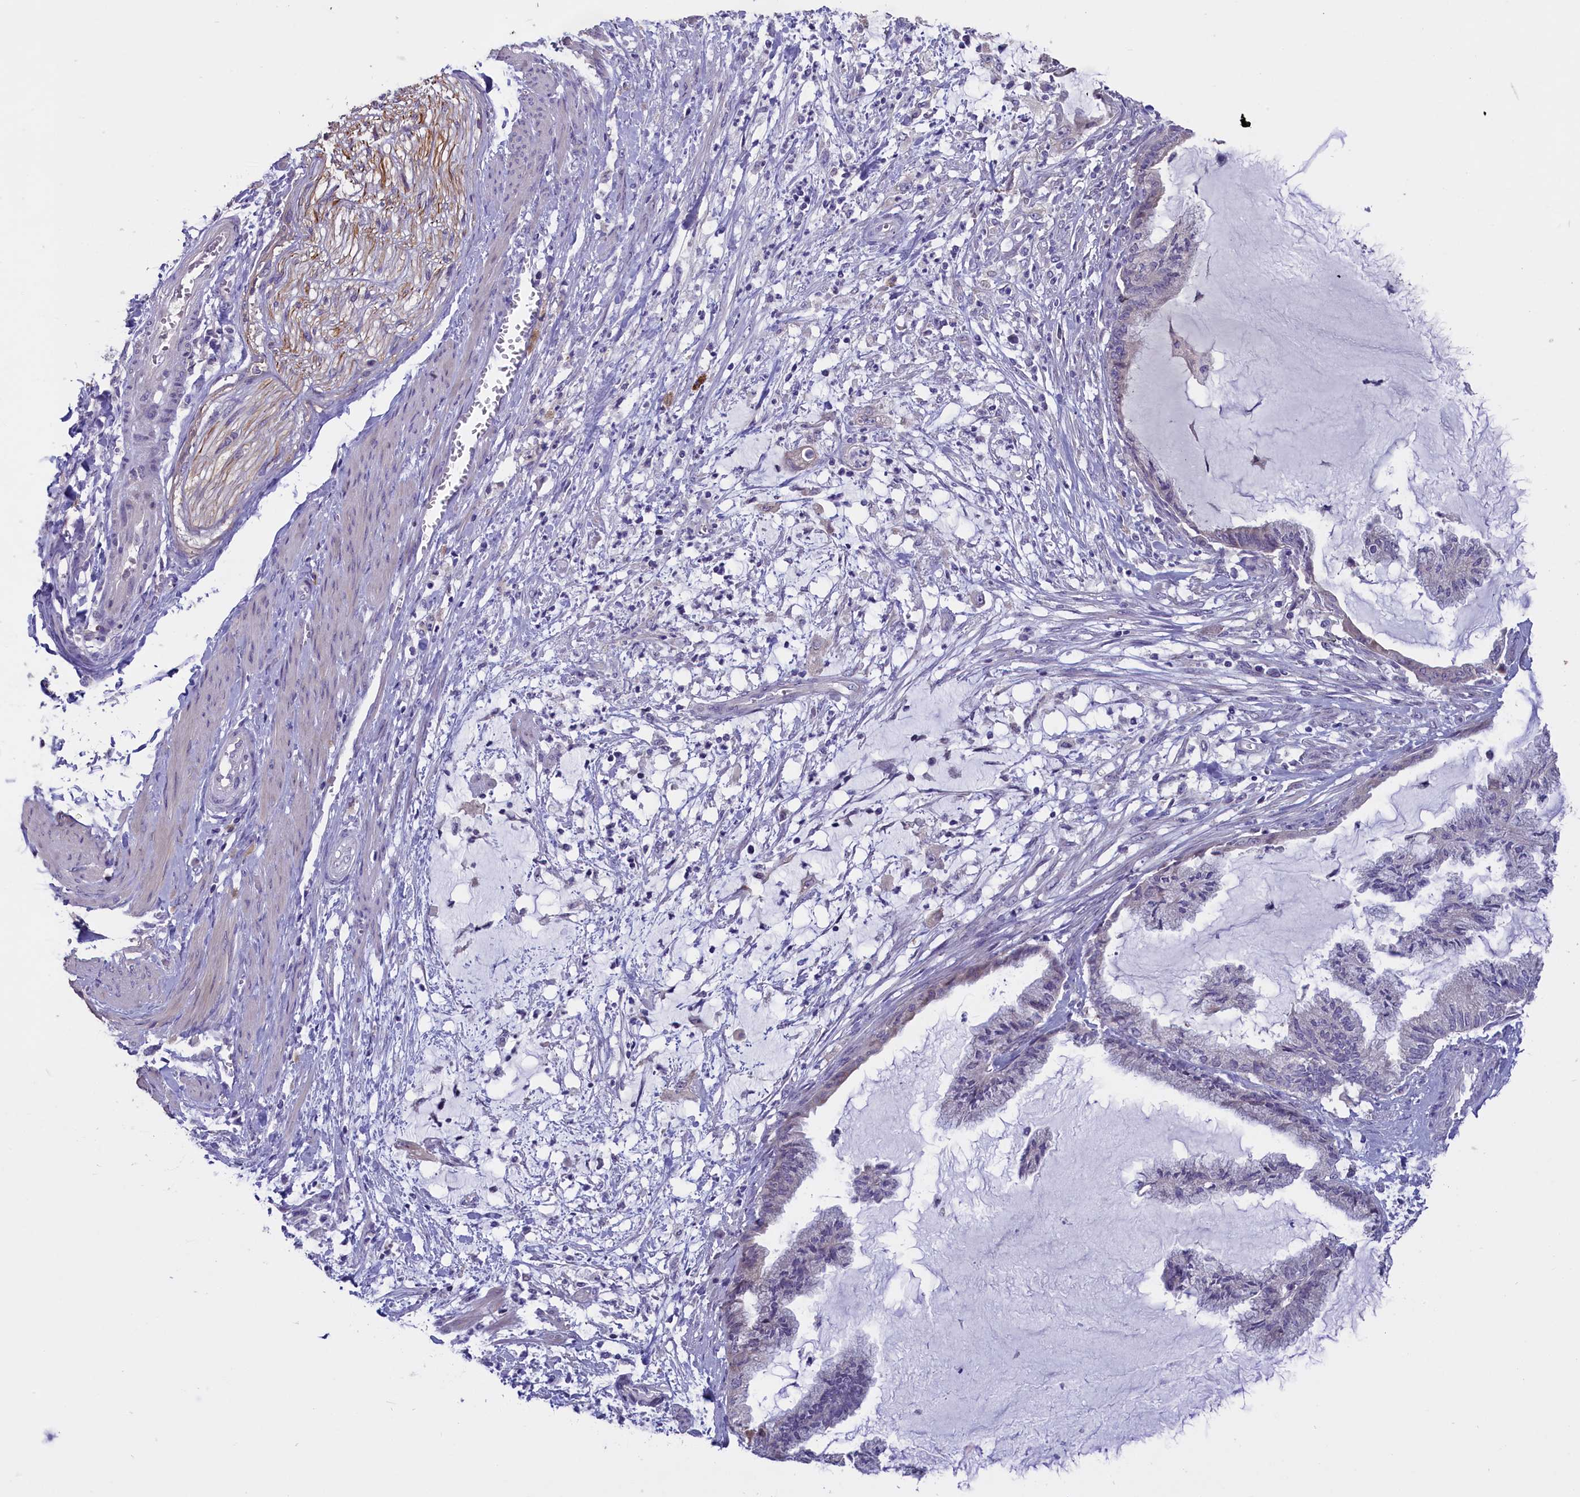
{"staining": {"intensity": "negative", "quantity": "none", "location": "none"}, "tissue": "endometrial cancer", "cell_type": "Tumor cells", "image_type": "cancer", "snomed": [{"axis": "morphology", "description": "Adenocarcinoma, NOS"}, {"axis": "topography", "description": "Endometrium"}], "caption": "Immunohistochemistry (IHC) histopathology image of neoplastic tissue: endometrial adenocarcinoma stained with DAB displays no significant protein positivity in tumor cells. (IHC, brightfield microscopy, high magnification).", "gene": "ENPP6", "patient": {"sex": "female", "age": 86}}